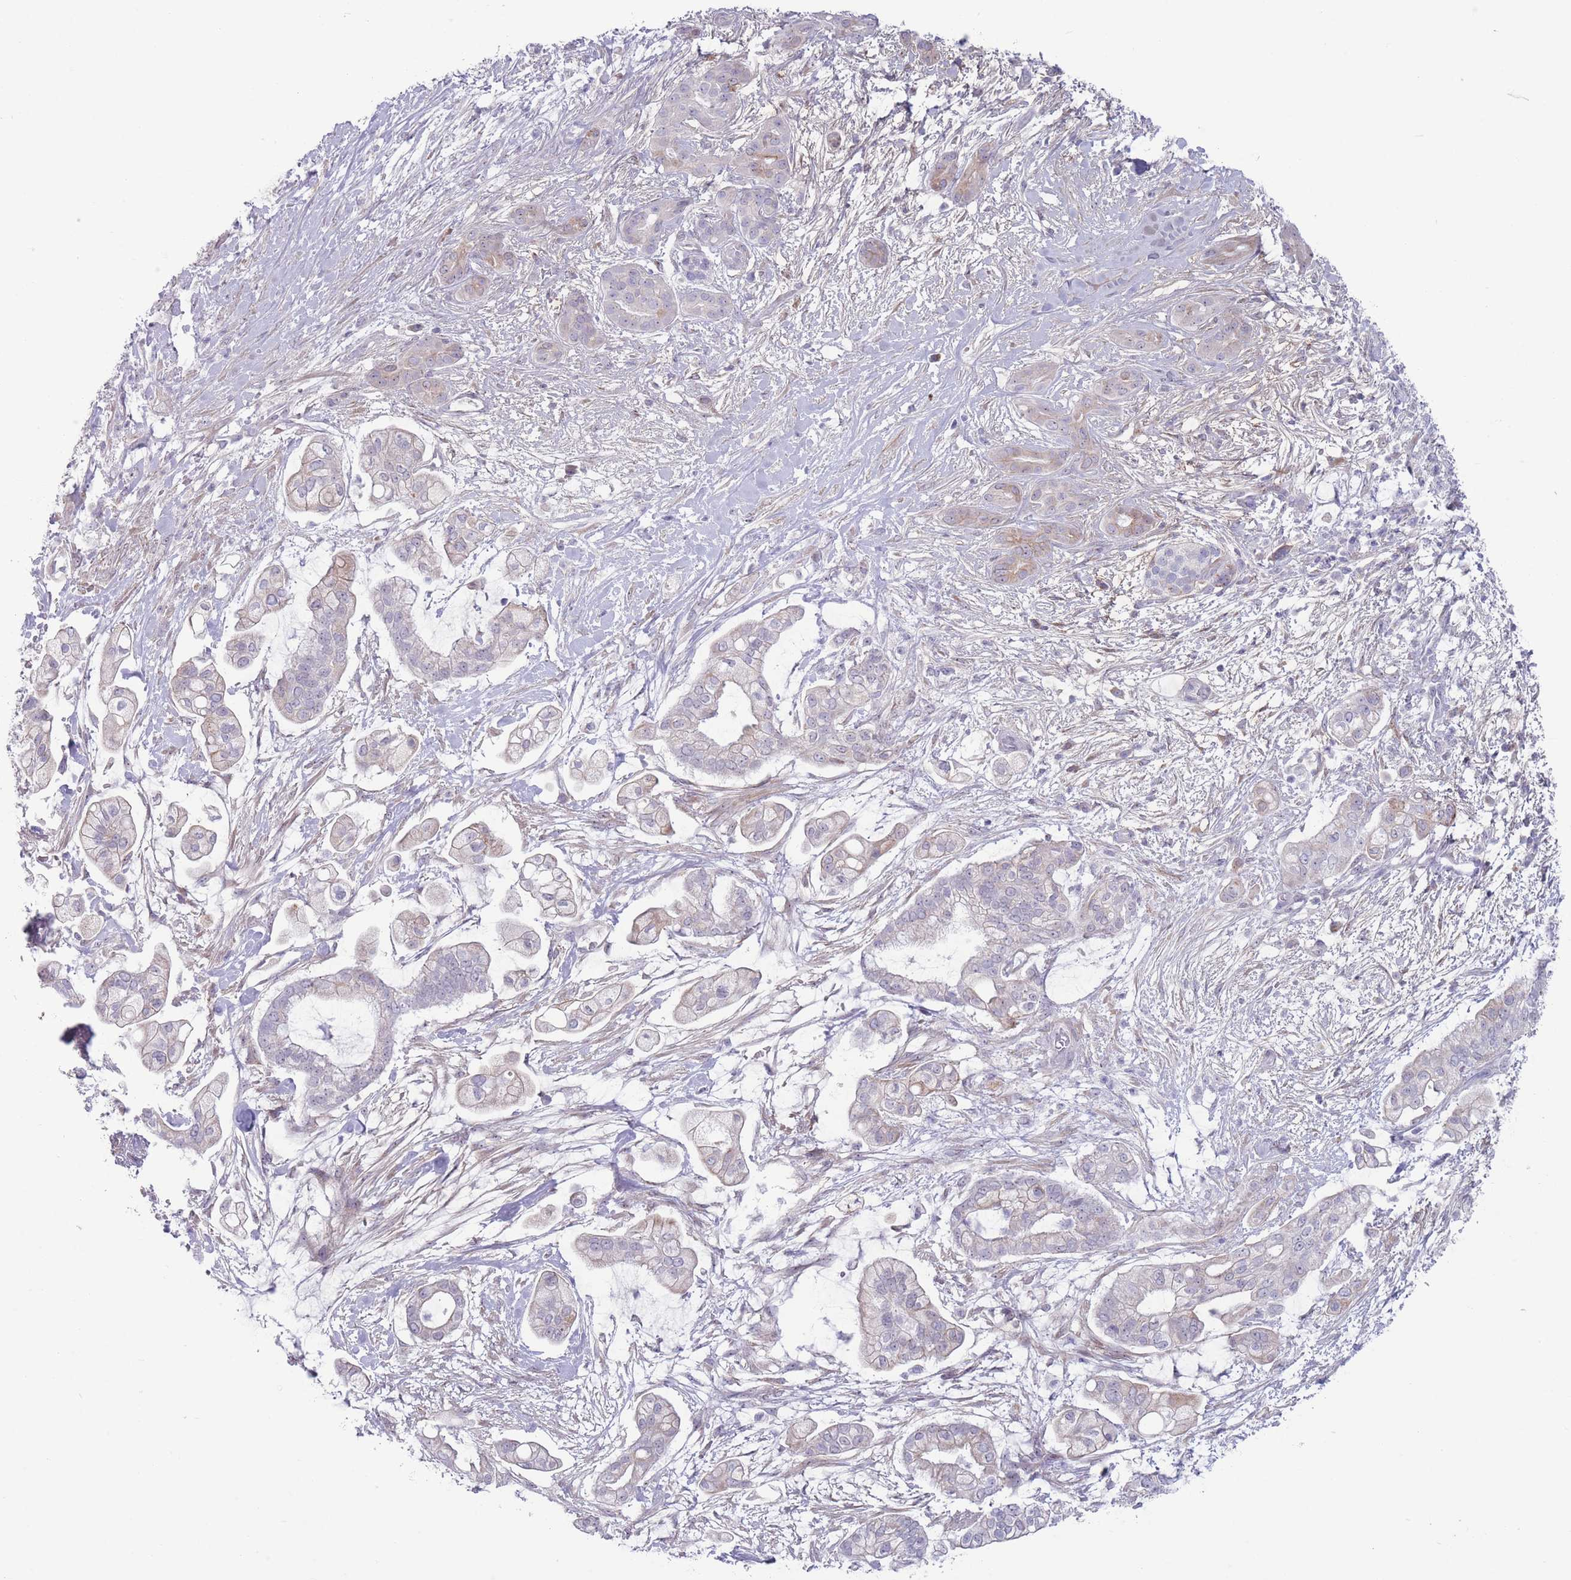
{"staining": {"intensity": "weak", "quantity": "<25%", "location": "cytoplasmic/membranous"}, "tissue": "pancreatic cancer", "cell_type": "Tumor cells", "image_type": "cancer", "snomed": [{"axis": "morphology", "description": "Adenocarcinoma, NOS"}, {"axis": "topography", "description": "Pancreas"}], "caption": "Immunohistochemistry (IHC) of human adenocarcinoma (pancreatic) reveals no staining in tumor cells.", "gene": "PAIP2B", "patient": {"sex": "female", "age": 69}}